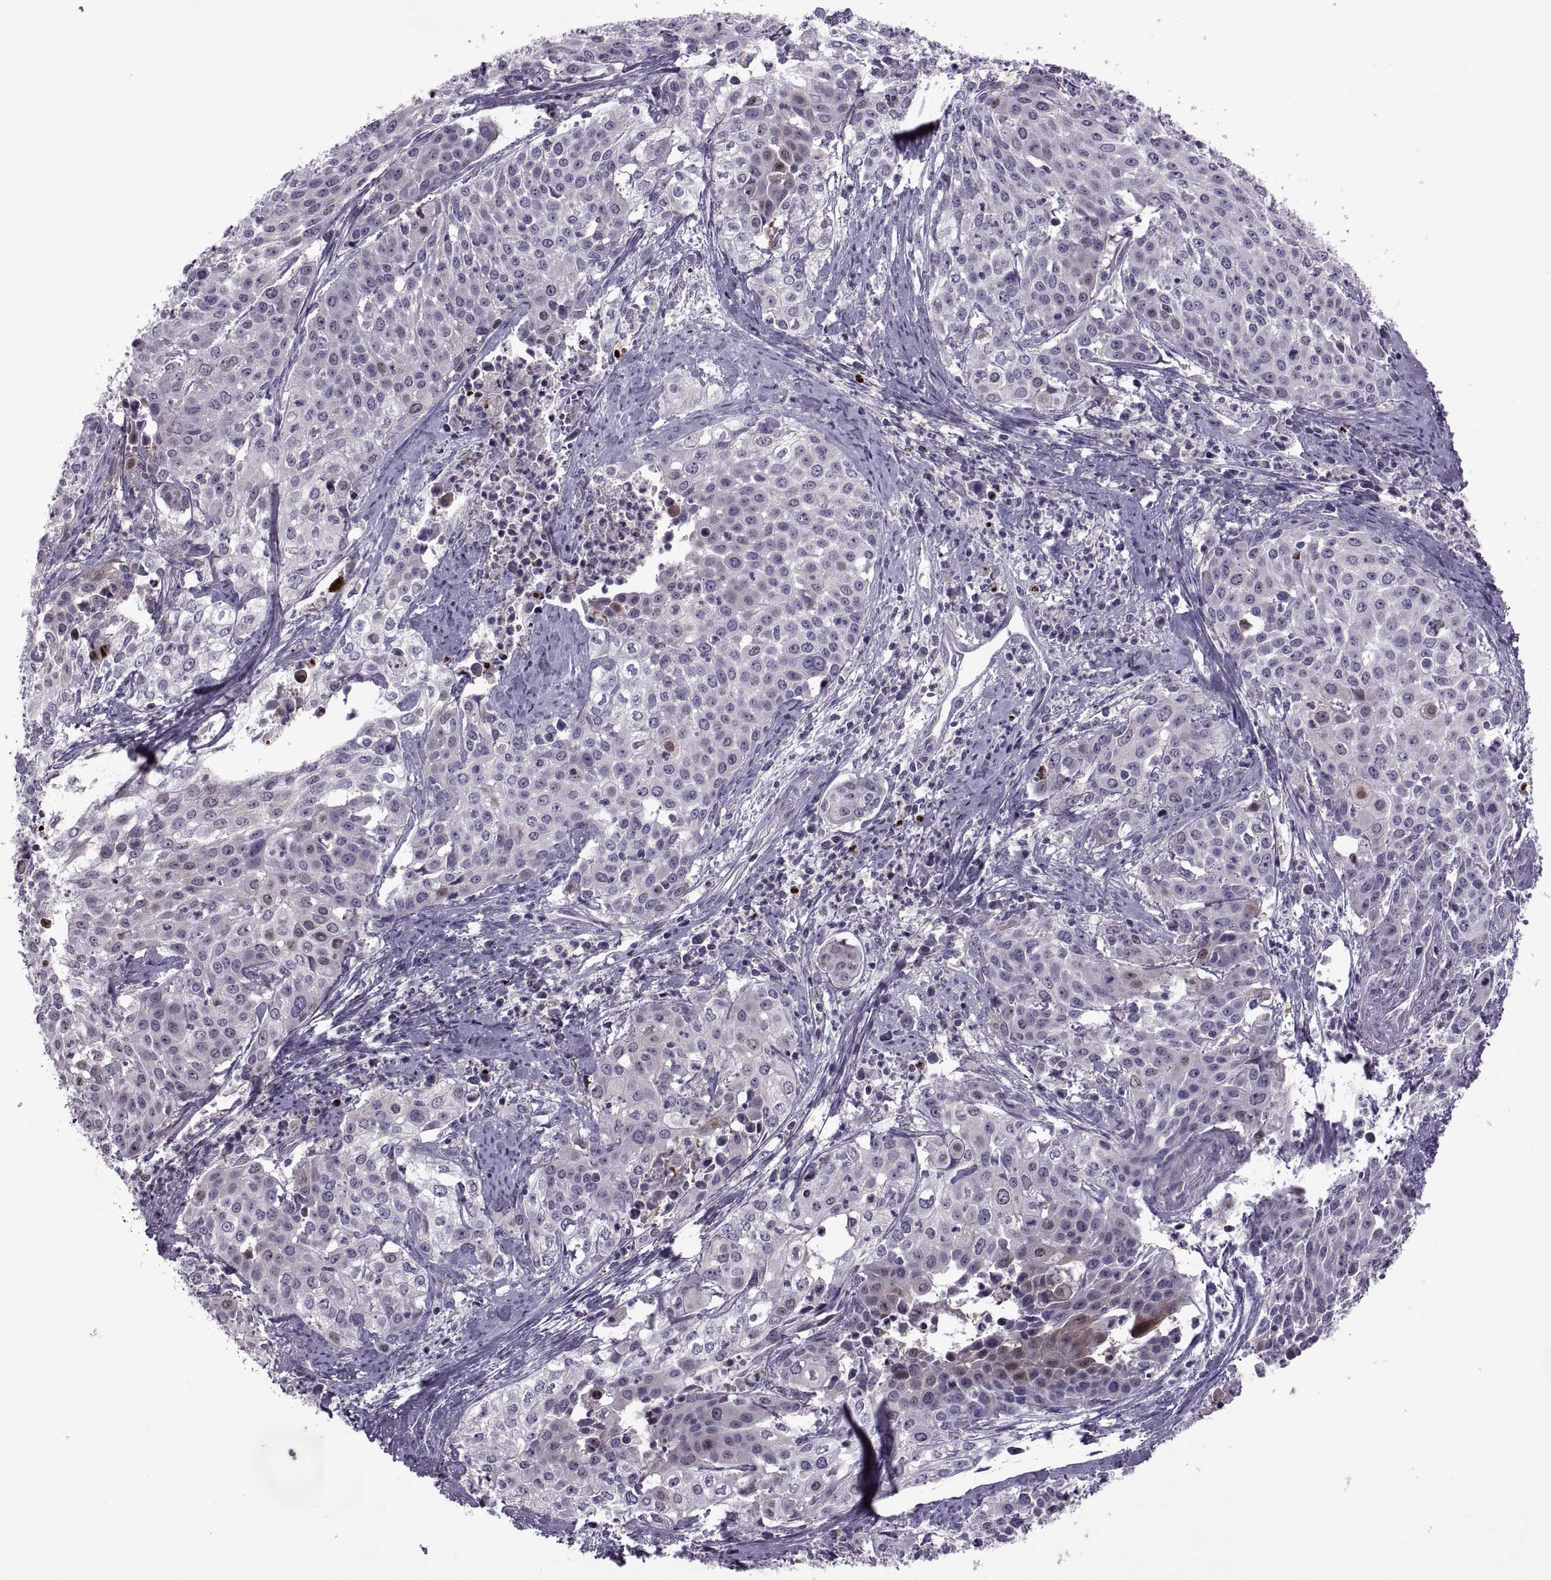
{"staining": {"intensity": "negative", "quantity": "none", "location": "none"}, "tissue": "cervical cancer", "cell_type": "Tumor cells", "image_type": "cancer", "snomed": [{"axis": "morphology", "description": "Squamous cell carcinoma, NOS"}, {"axis": "topography", "description": "Cervix"}], "caption": "DAB (3,3'-diaminobenzidine) immunohistochemical staining of human cervical squamous cell carcinoma displays no significant positivity in tumor cells. (DAB (3,3'-diaminobenzidine) immunohistochemistry with hematoxylin counter stain).", "gene": "ODF3", "patient": {"sex": "female", "age": 39}}